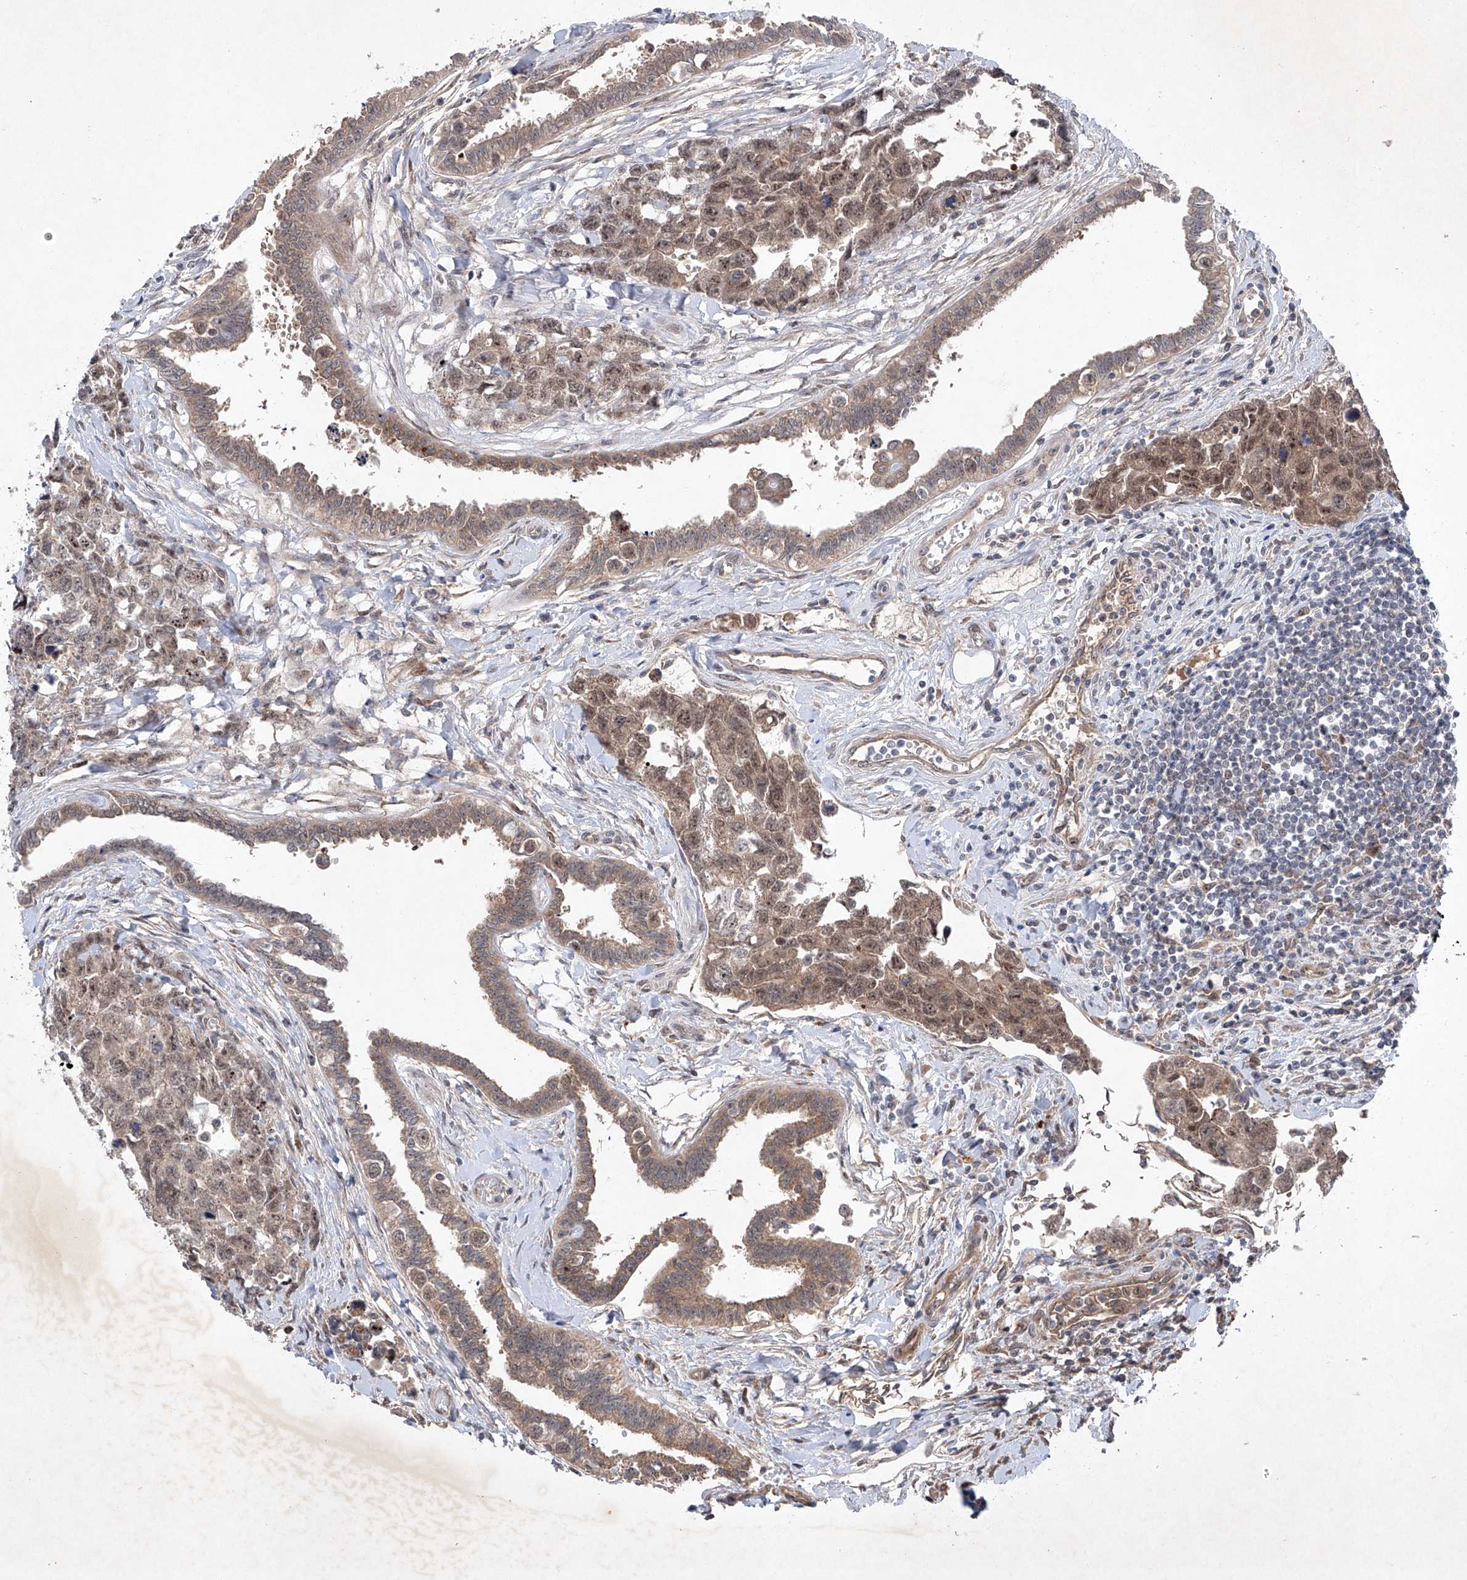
{"staining": {"intensity": "weak", "quantity": ">75%", "location": "cytoplasmic/membranous,nuclear"}, "tissue": "testis cancer", "cell_type": "Tumor cells", "image_type": "cancer", "snomed": [{"axis": "morphology", "description": "Carcinoma, Embryonal, NOS"}, {"axis": "topography", "description": "Testis"}], "caption": "About >75% of tumor cells in embryonal carcinoma (testis) exhibit weak cytoplasmic/membranous and nuclear protein staining as visualized by brown immunohistochemical staining.", "gene": "FAM135A", "patient": {"sex": "male", "age": 31}}